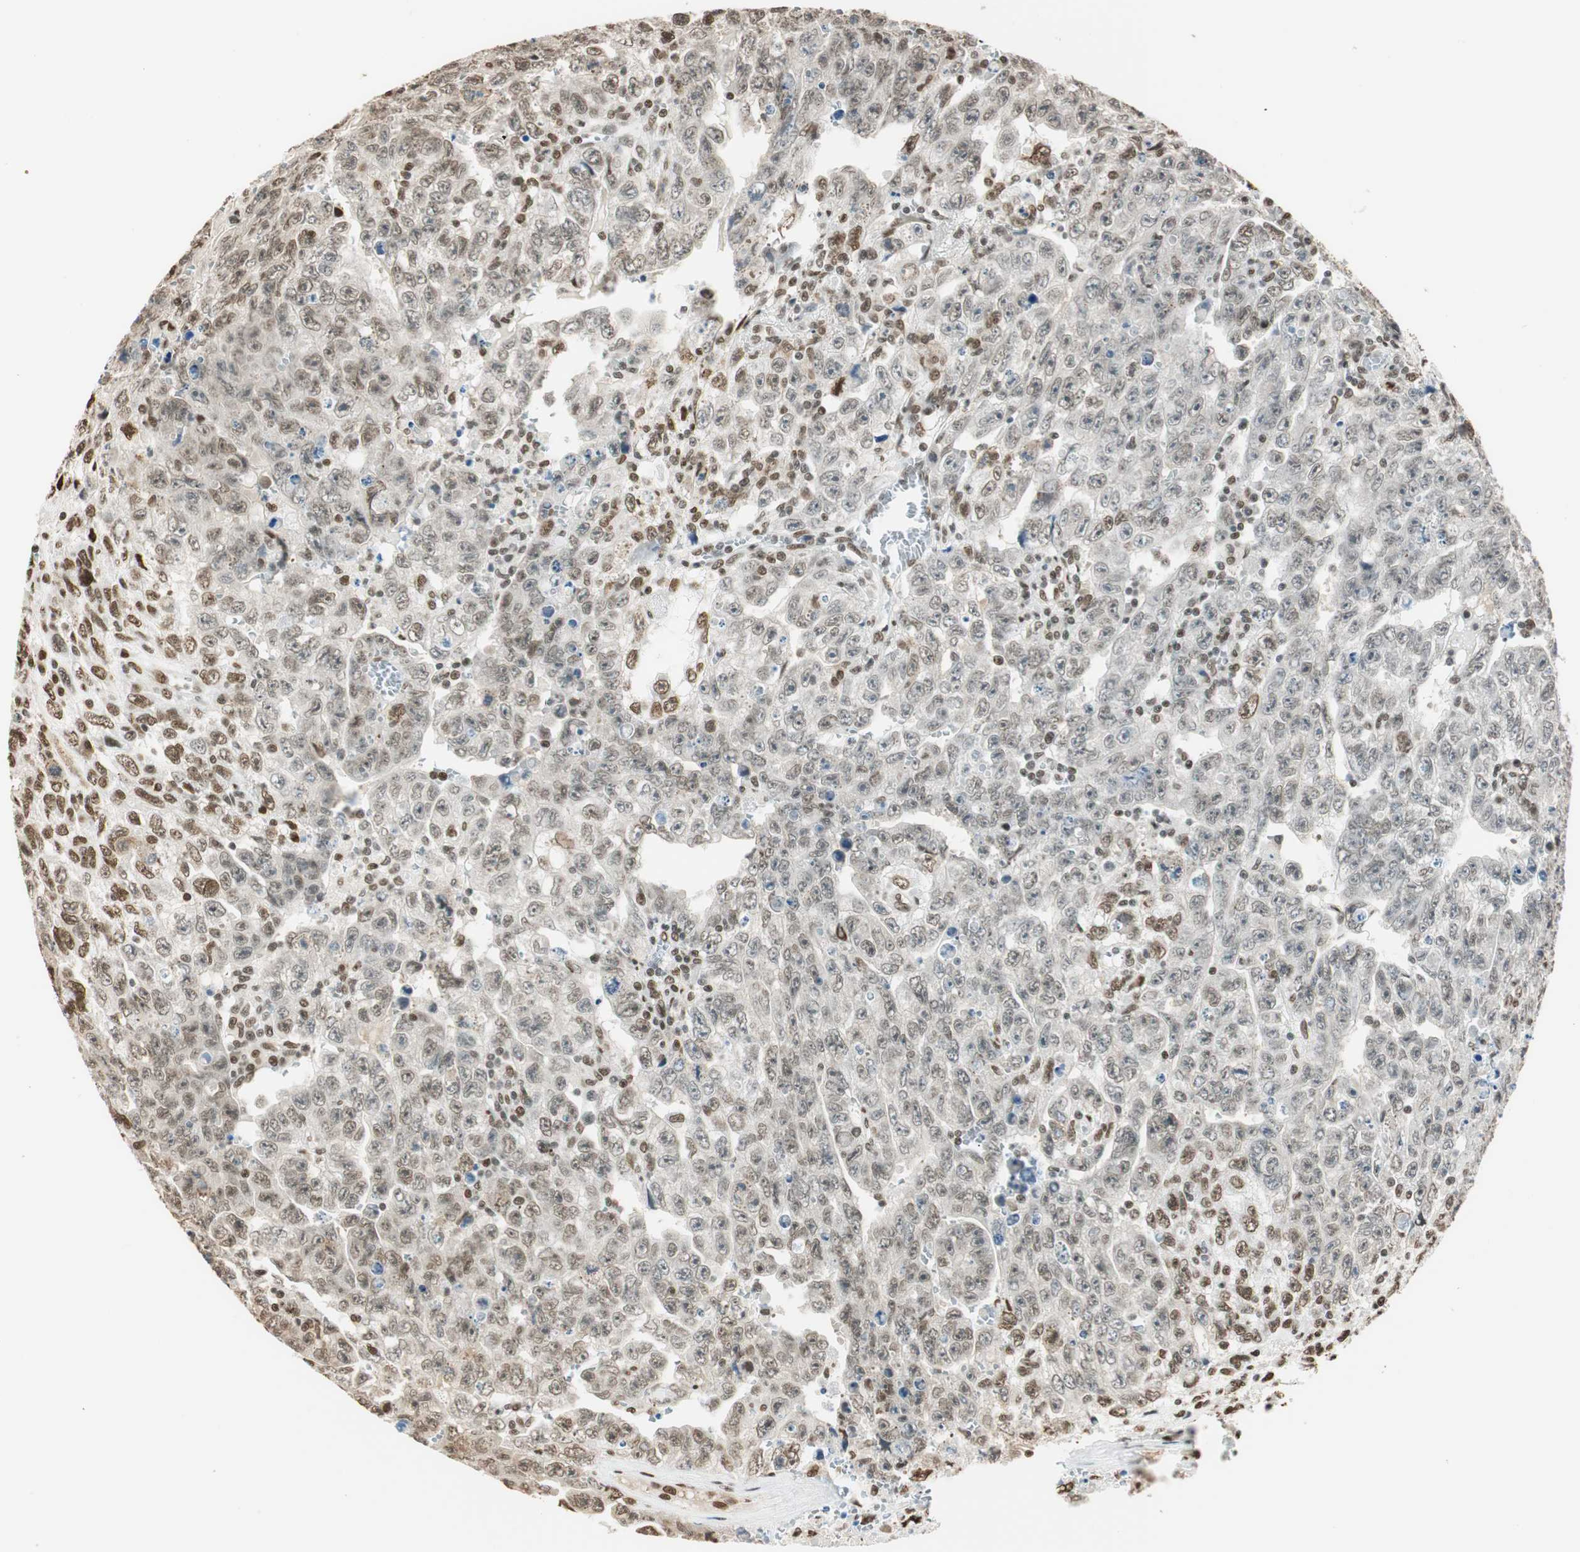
{"staining": {"intensity": "moderate", "quantity": "<25%", "location": "nuclear"}, "tissue": "testis cancer", "cell_type": "Tumor cells", "image_type": "cancer", "snomed": [{"axis": "morphology", "description": "Carcinoma, Embryonal, NOS"}, {"axis": "topography", "description": "Testis"}], "caption": "Moderate nuclear staining for a protein is seen in approximately <25% of tumor cells of testis cancer using immunohistochemistry (IHC).", "gene": "FANCG", "patient": {"sex": "male", "age": 28}}